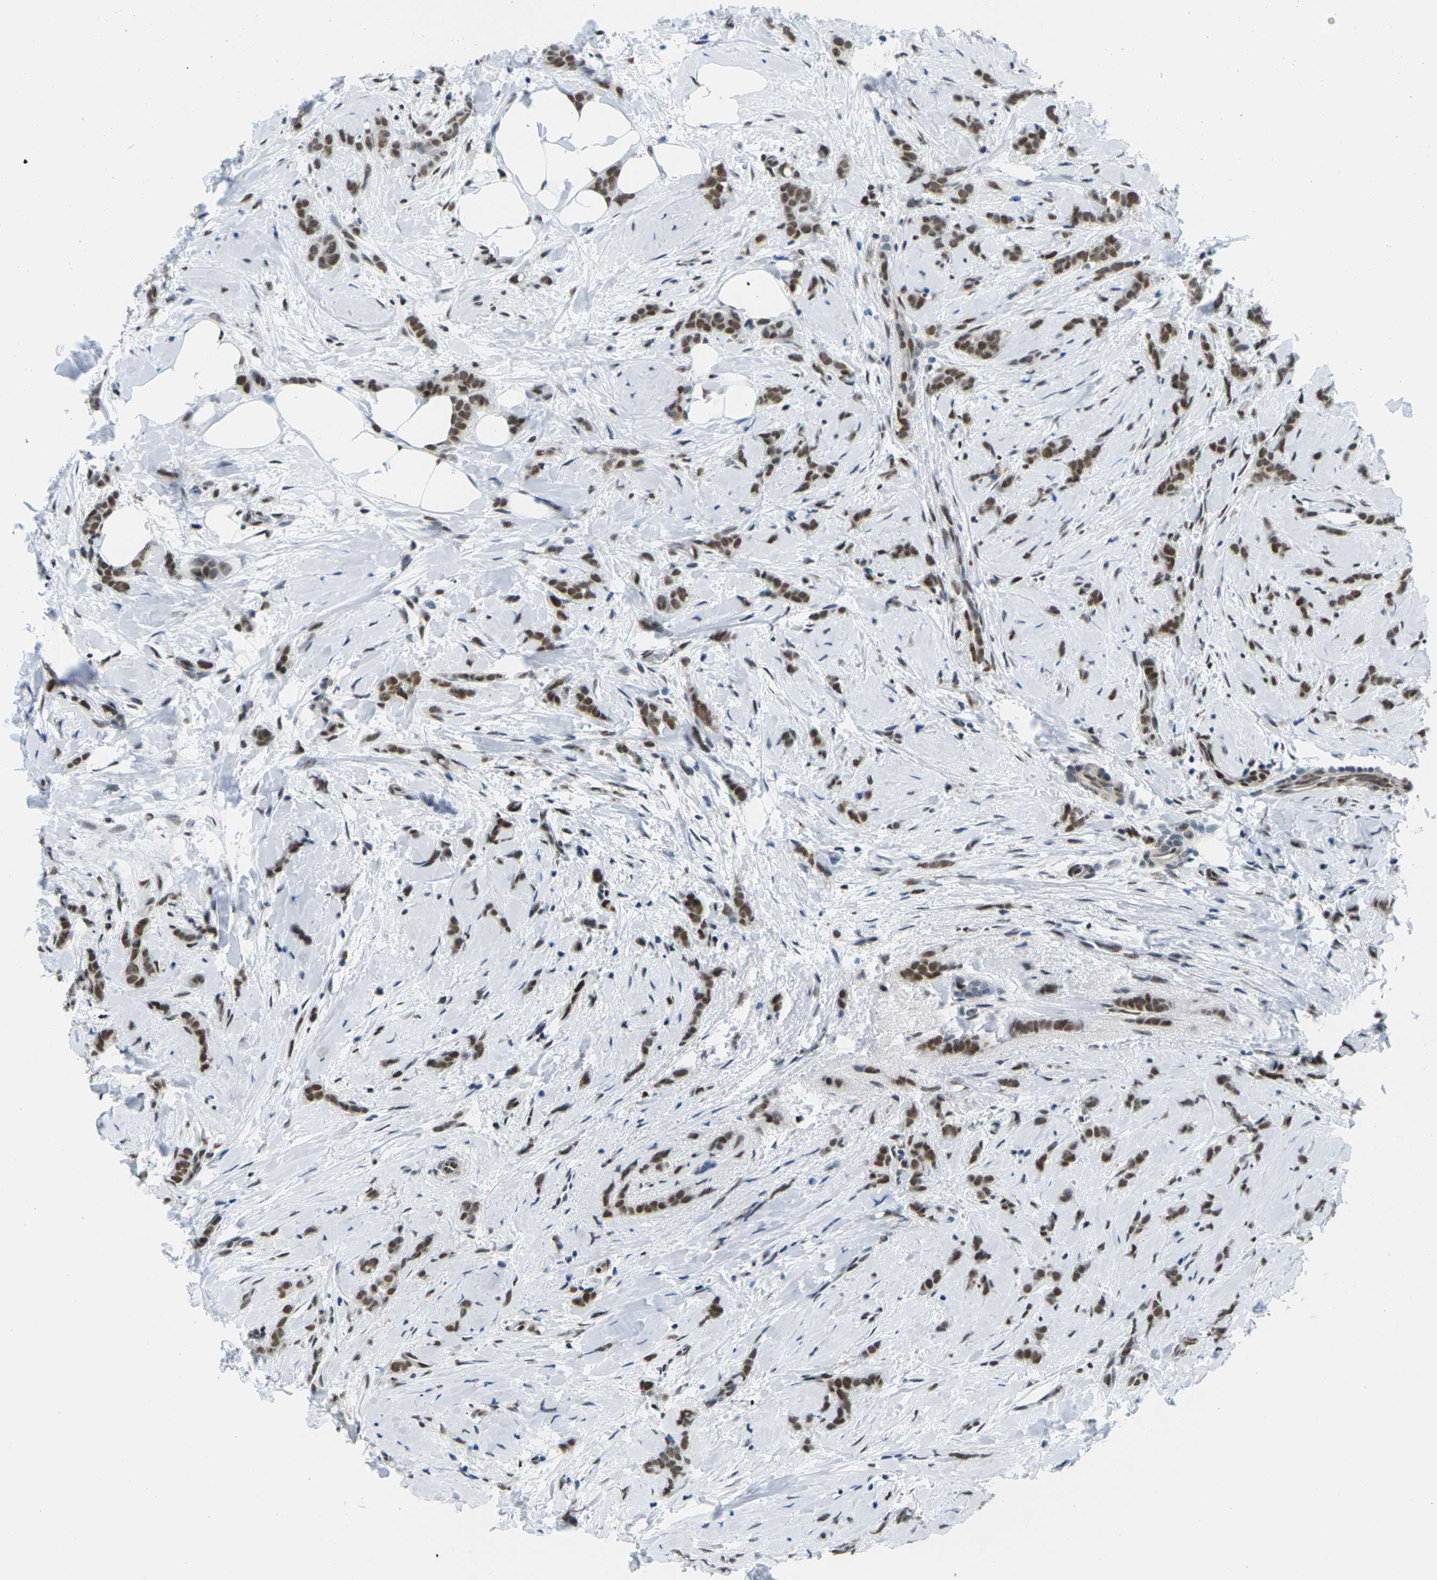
{"staining": {"intensity": "moderate", "quantity": ">75%", "location": "nuclear"}, "tissue": "breast cancer", "cell_type": "Tumor cells", "image_type": "cancer", "snomed": [{"axis": "morphology", "description": "Lobular carcinoma, in situ"}, {"axis": "morphology", "description": "Lobular carcinoma"}, {"axis": "topography", "description": "Breast"}], "caption": "Lobular carcinoma in situ (breast) was stained to show a protein in brown. There is medium levels of moderate nuclear expression in approximately >75% of tumor cells.", "gene": "PSME3", "patient": {"sex": "female", "age": 41}}